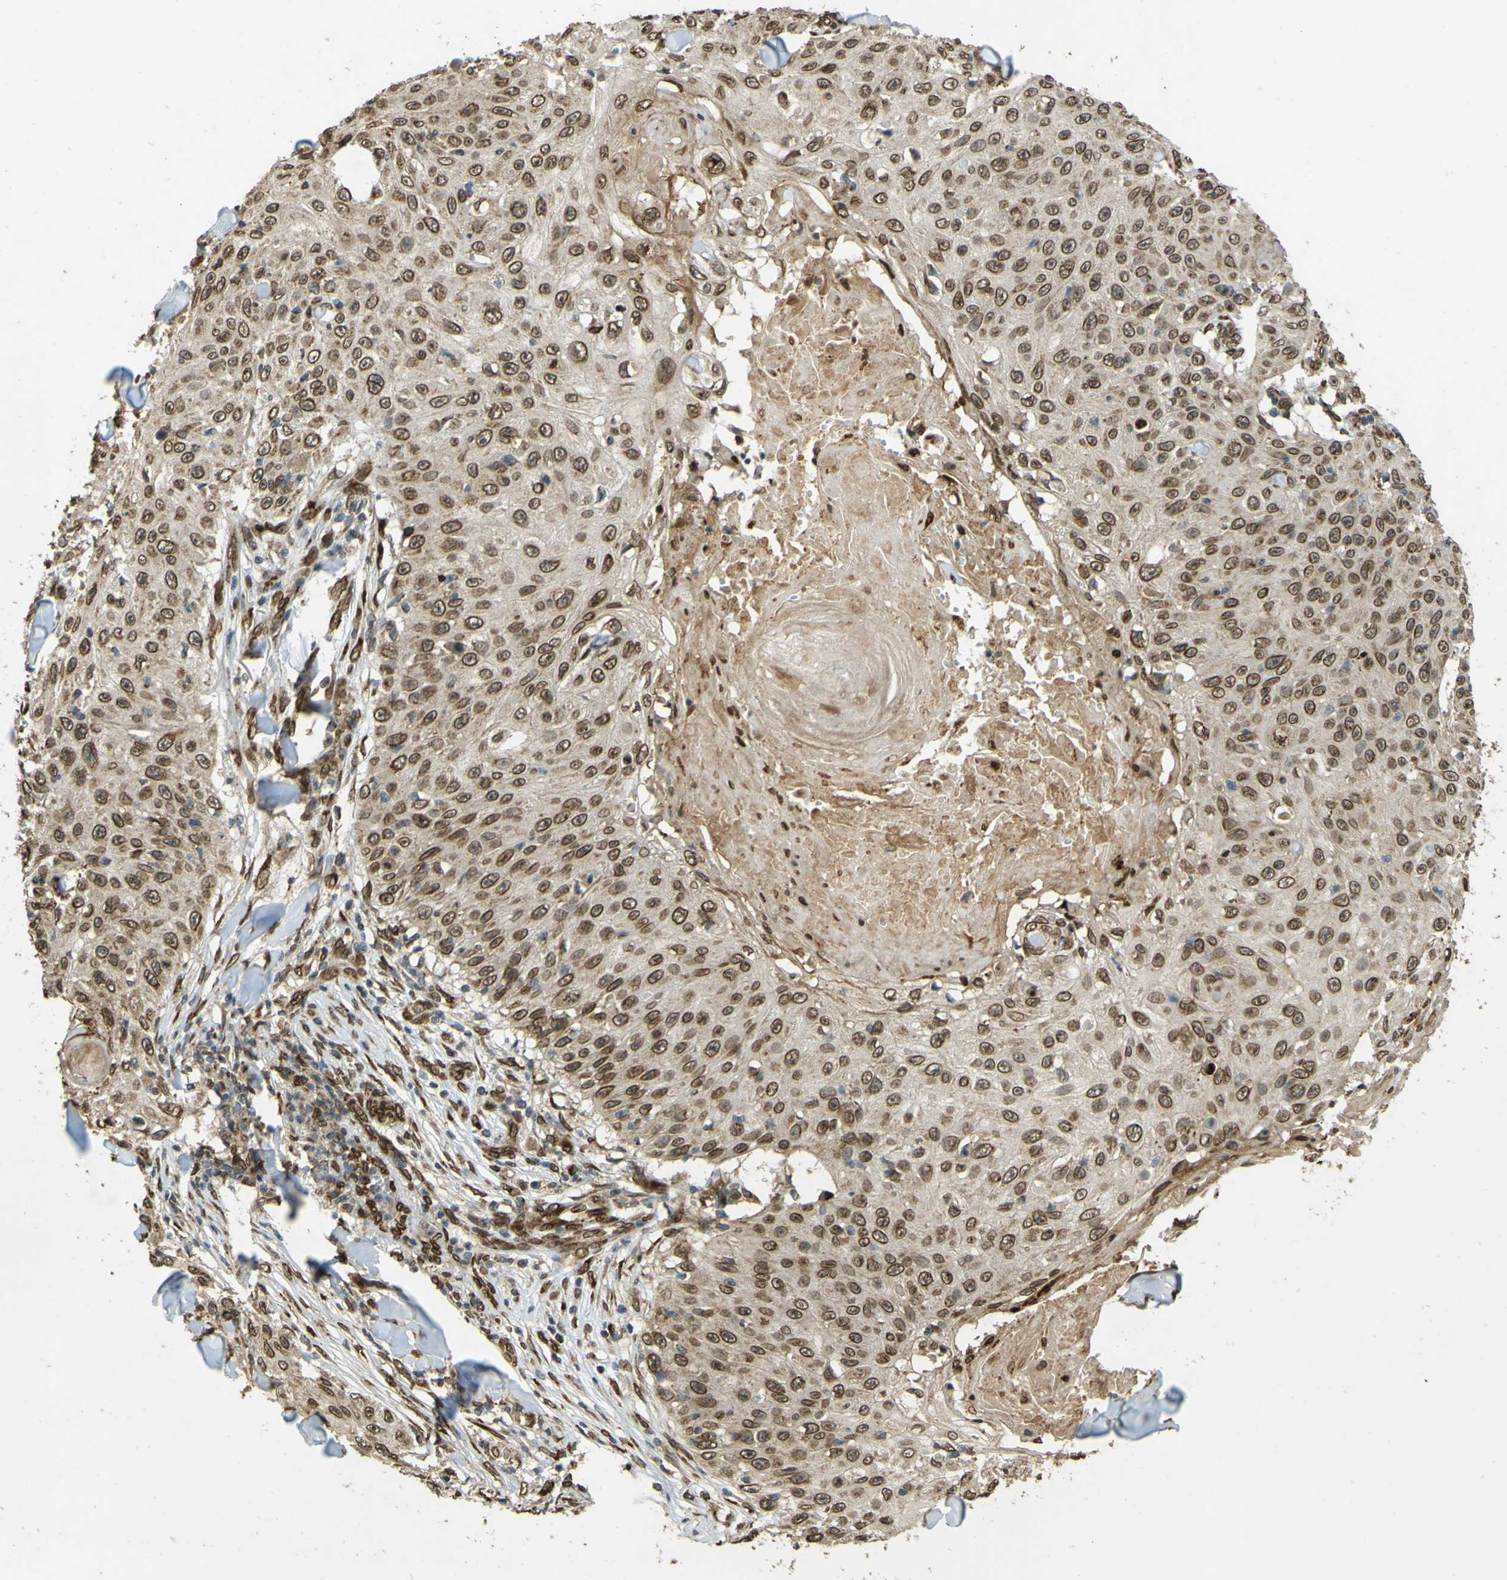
{"staining": {"intensity": "moderate", "quantity": ">75%", "location": "cytoplasmic/membranous,nuclear"}, "tissue": "skin cancer", "cell_type": "Tumor cells", "image_type": "cancer", "snomed": [{"axis": "morphology", "description": "Squamous cell carcinoma, NOS"}, {"axis": "topography", "description": "Skin"}], "caption": "Immunohistochemical staining of skin squamous cell carcinoma shows medium levels of moderate cytoplasmic/membranous and nuclear protein expression in about >75% of tumor cells. (brown staining indicates protein expression, while blue staining denotes nuclei).", "gene": "GALNT1", "patient": {"sex": "male", "age": 86}}